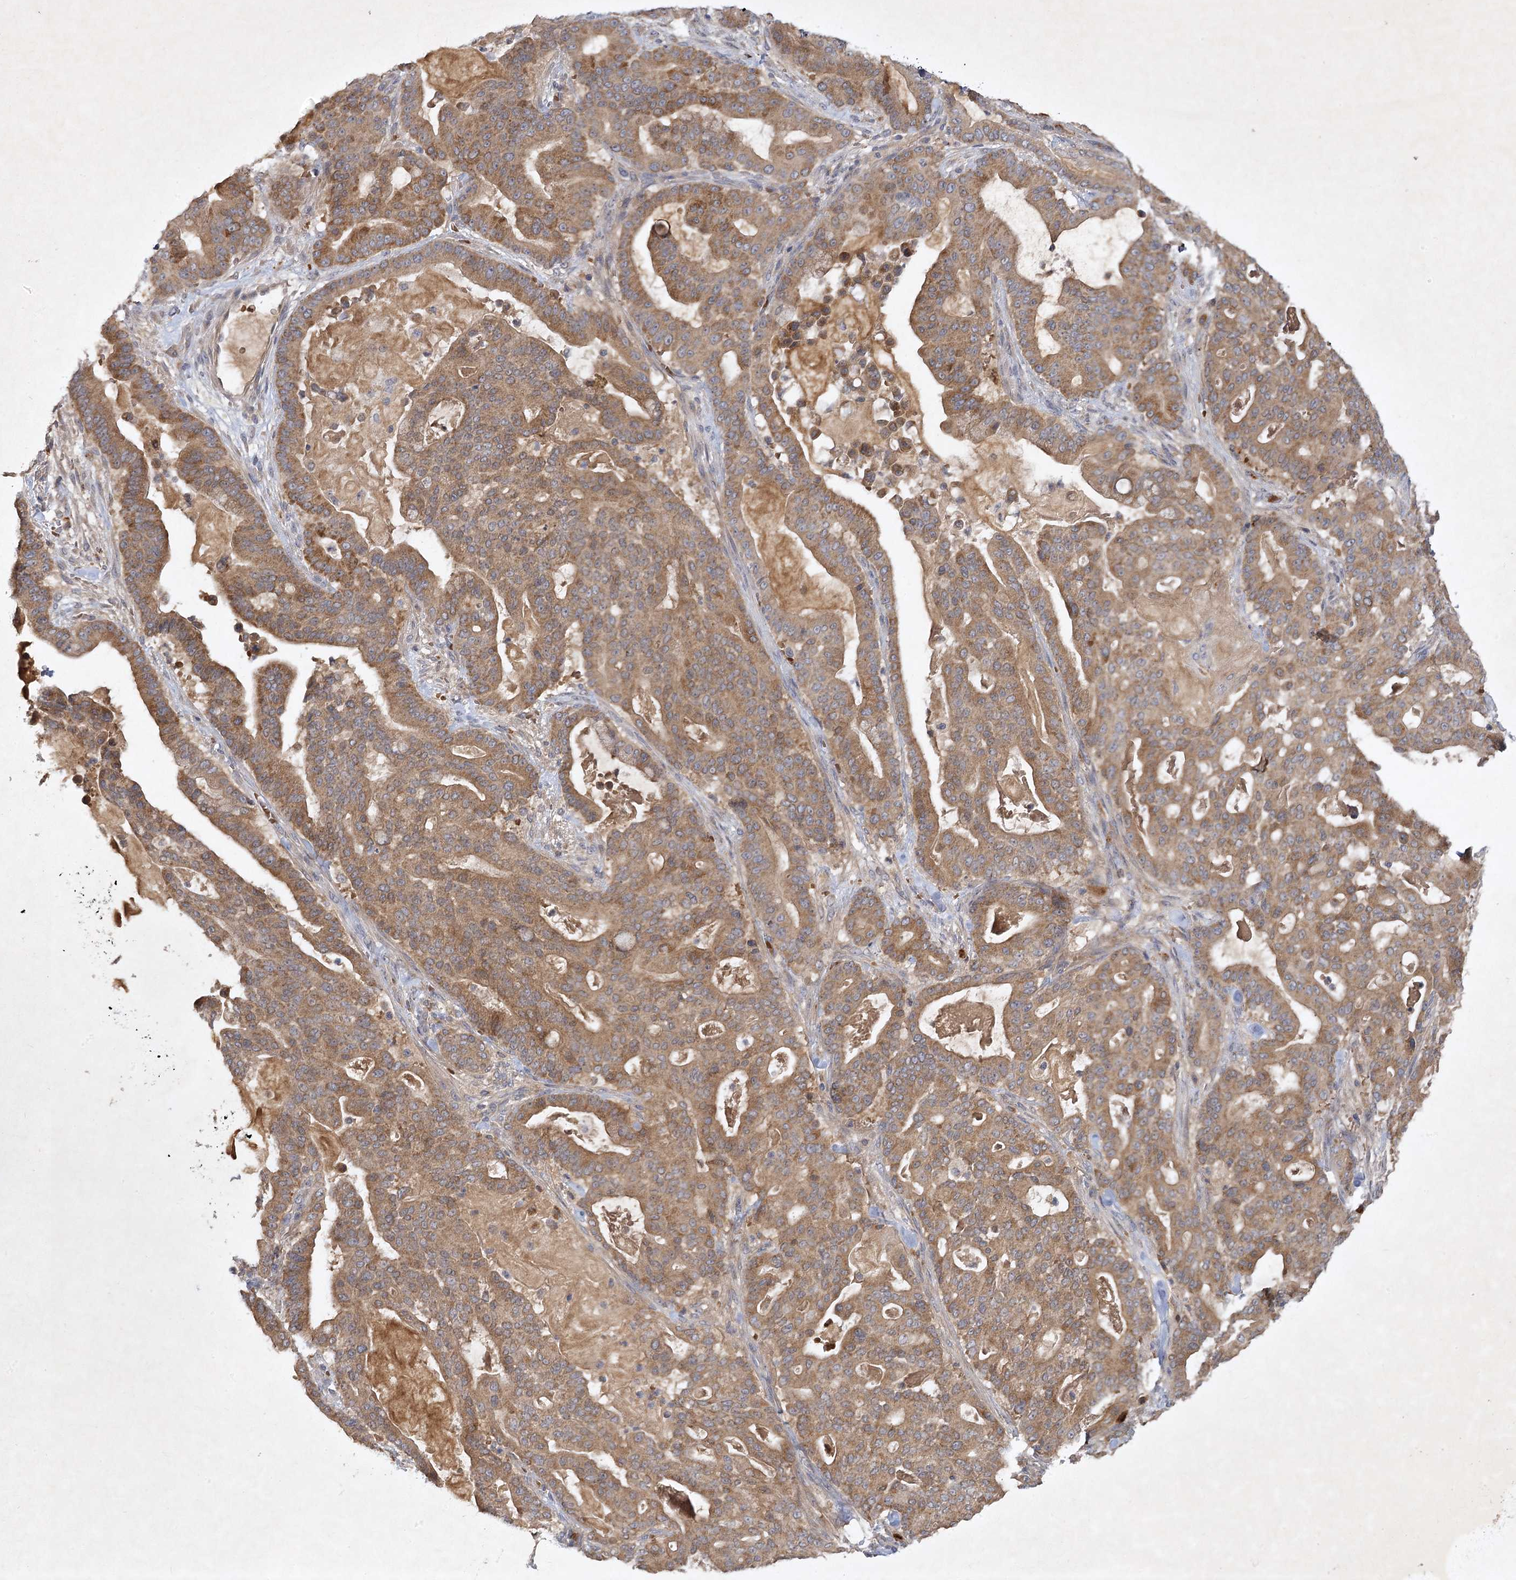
{"staining": {"intensity": "moderate", "quantity": ">75%", "location": "cytoplasmic/membranous"}, "tissue": "pancreatic cancer", "cell_type": "Tumor cells", "image_type": "cancer", "snomed": [{"axis": "morphology", "description": "Adenocarcinoma, NOS"}, {"axis": "topography", "description": "Pancreas"}], "caption": "The micrograph reveals staining of pancreatic cancer, revealing moderate cytoplasmic/membranous protein staining (brown color) within tumor cells.", "gene": "PYROXD2", "patient": {"sex": "male", "age": 63}}